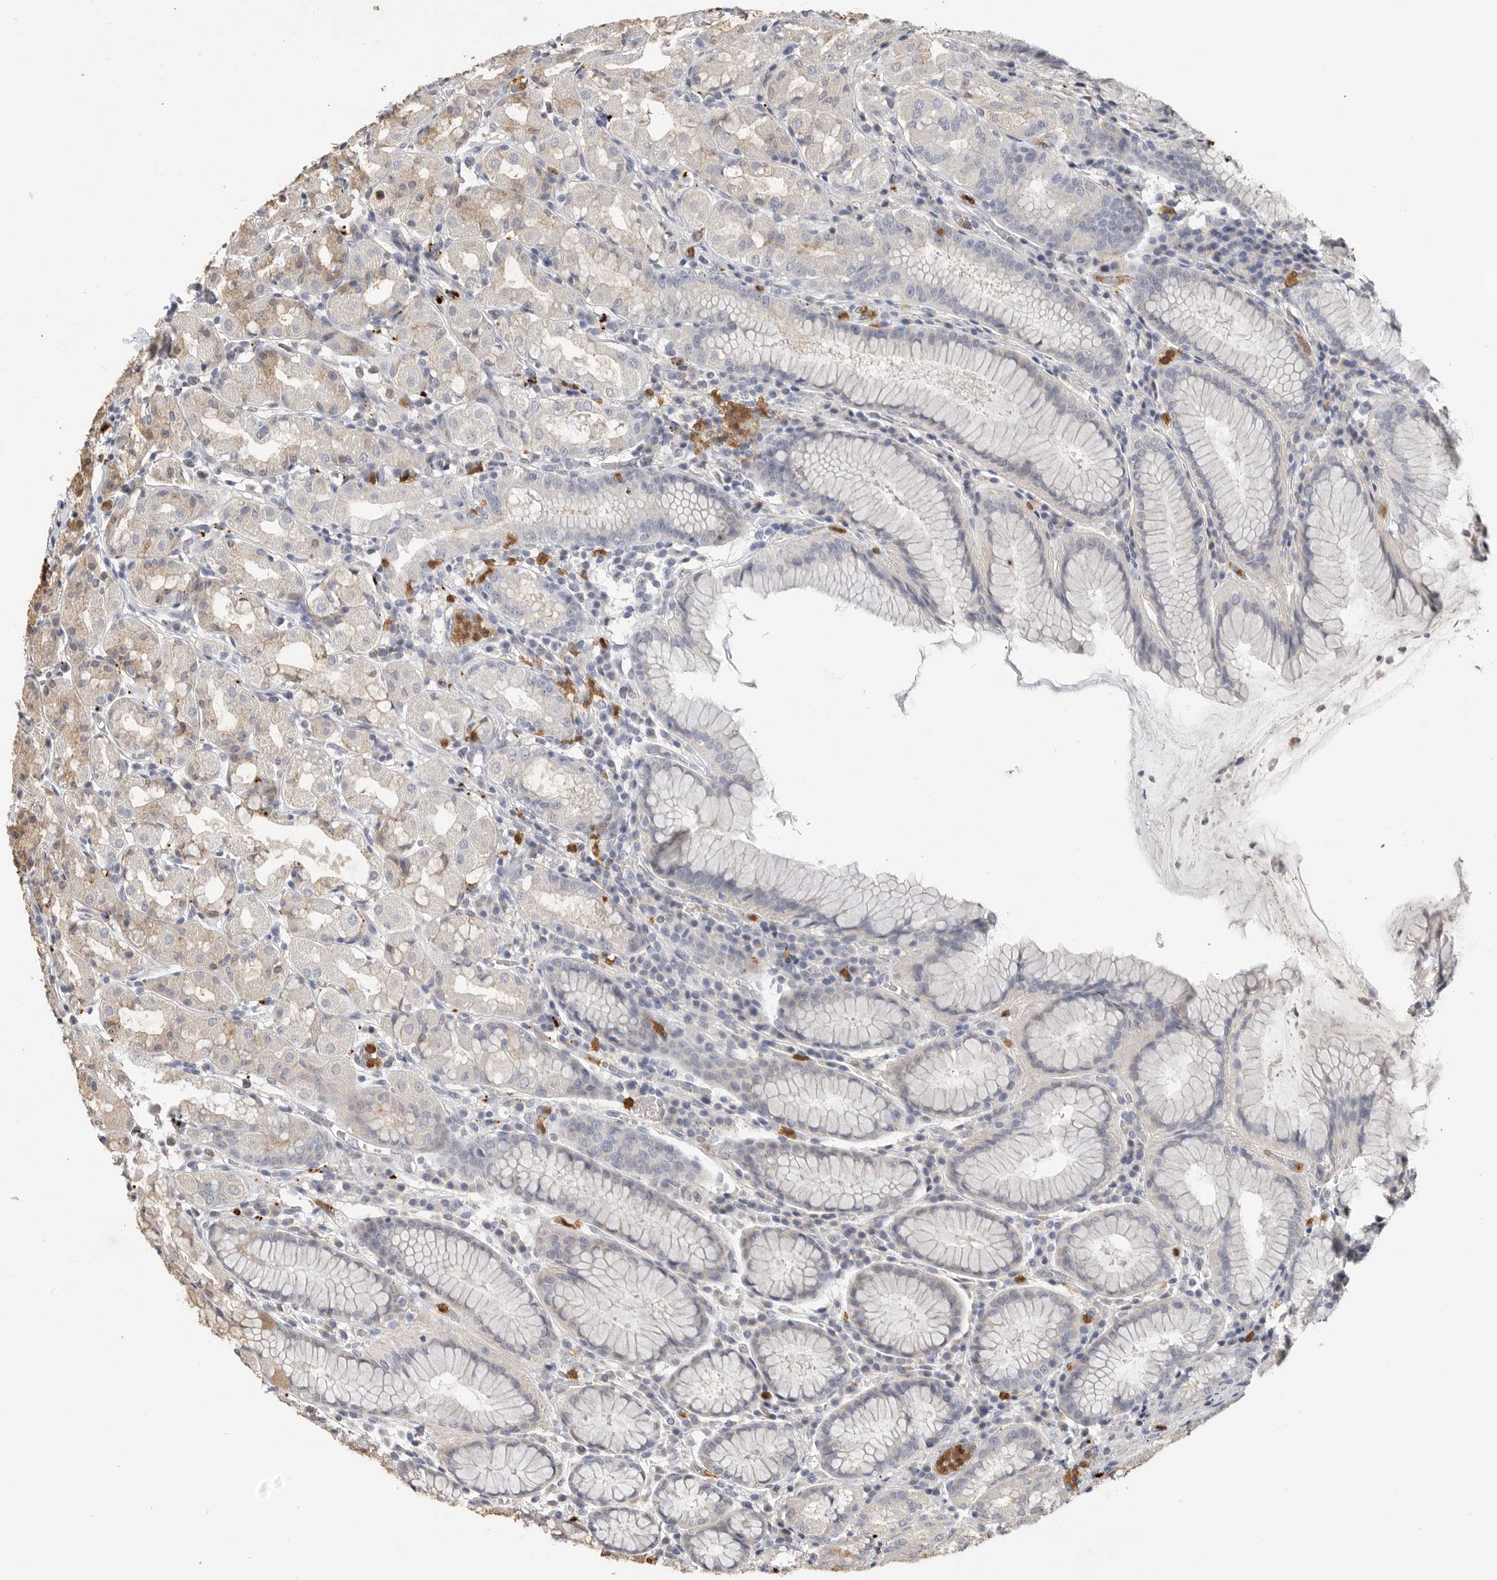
{"staining": {"intensity": "weak", "quantity": "<25%", "location": "cytoplasmic/membranous"}, "tissue": "stomach", "cell_type": "Glandular cells", "image_type": "normal", "snomed": [{"axis": "morphology", "description": "Normal tissue, NOS"}, {"axis": "topography", "description": "Stomach, lower"}], "caption": "There is no significant expression in glandular cells of stomach. The staining is performed using DAB brown chromogen with nuclei counter-stained in using hematoxylin.", "gene": "LTBR", "patient": {"sex": "female", "age": 56}}